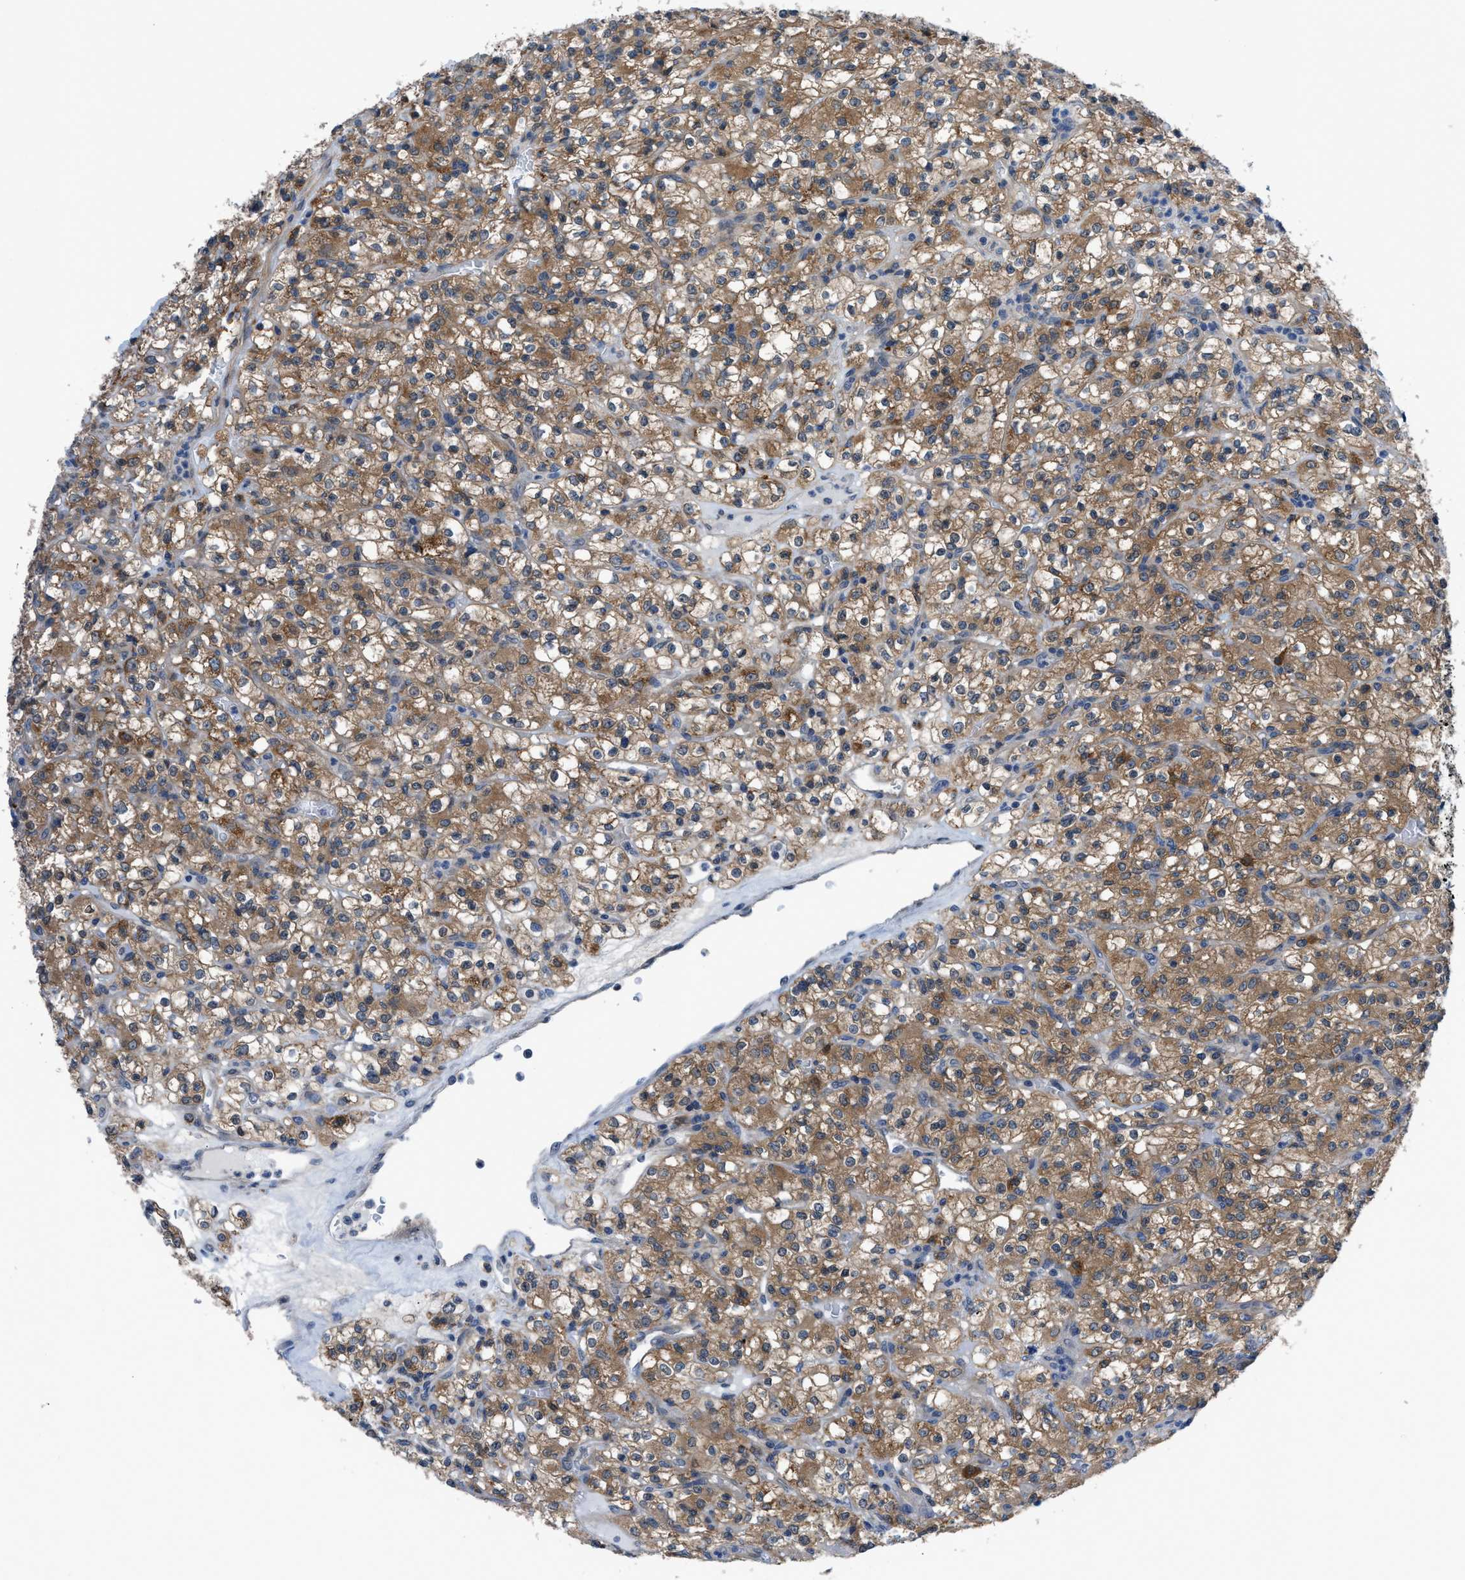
{"staining": {"intensity": "moderate", "quantity": ">75%", "location": "cytoplasmic/membranous"}, "tissue": "renal cancer", "cell_type": "Tumor cells", "image_type": "cancer", "snomed": [{"axis": "morphology", "description": "Normal tissue, NOS"}, {"axis": "morphology", "description": "Adenocarcinoma, NOS"}, {"axis": "topography", "description": "Kidney"}], "caption": "Immunohistochemistry of renal cancer demonstrates medium levels of moderate cytoplasmic/membranous positivity in approximately >75% of tumor cells.", "gene": "TMEM45B", "patient": {"sex": "female", "age": 72}}